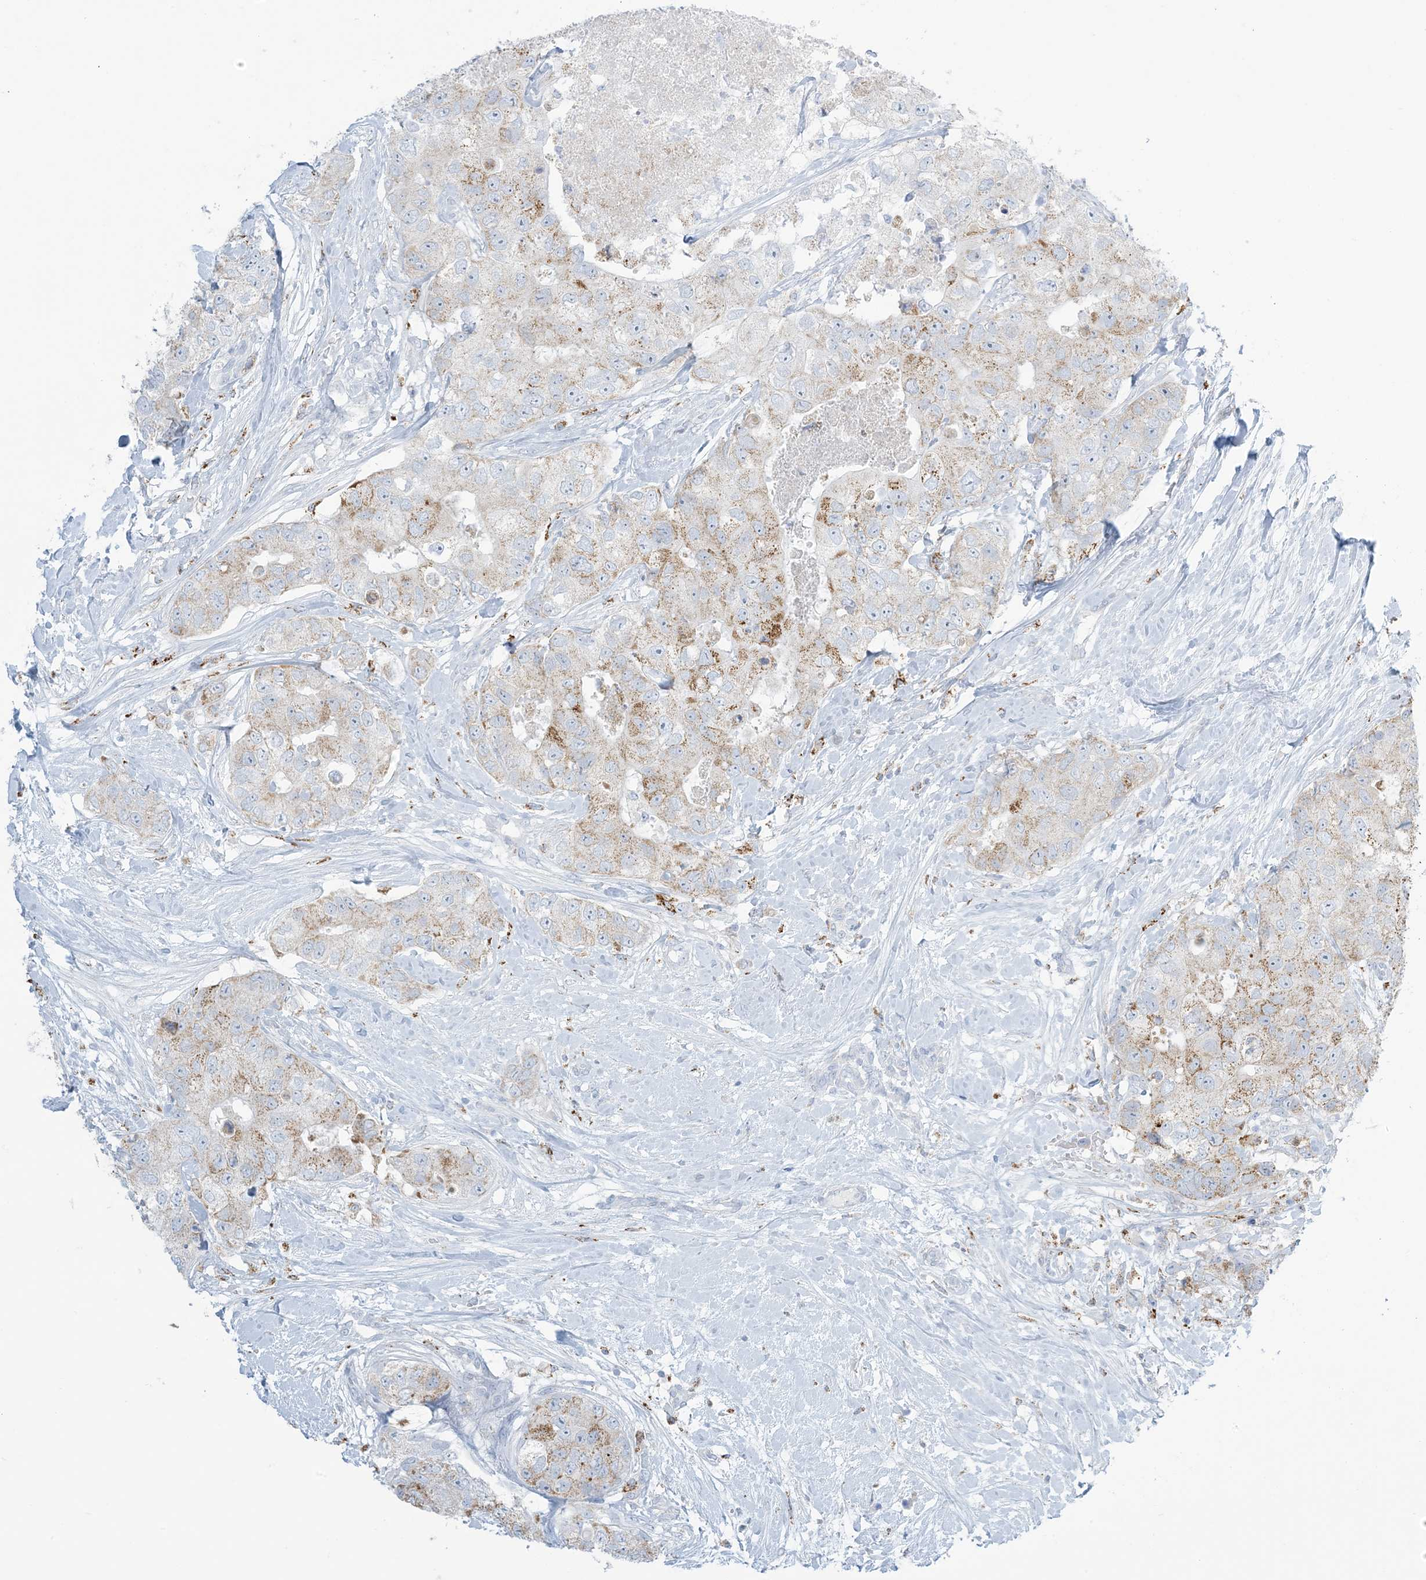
{"staining": {"intensity": "weak", "quantity": "25%-75%", "location": "cytoplasmic/membranous"}, "tissue": "breast cancer", "cell_type": "Tumor cells", "image_type": "cancer", "snomed": [{"axis": "morphology", "description": "Duct carcinoma"}, {"axis": "topography", "description": "Breast"}], "caption": "Breast cancer stained for a protein (brown) demonstrates weak cytoplasmic/membranous positive staining in approximately 25%-75% of tumor cells.", "gene": "ZDHHC4", "patient": {"sex": "female", "age": 62}}